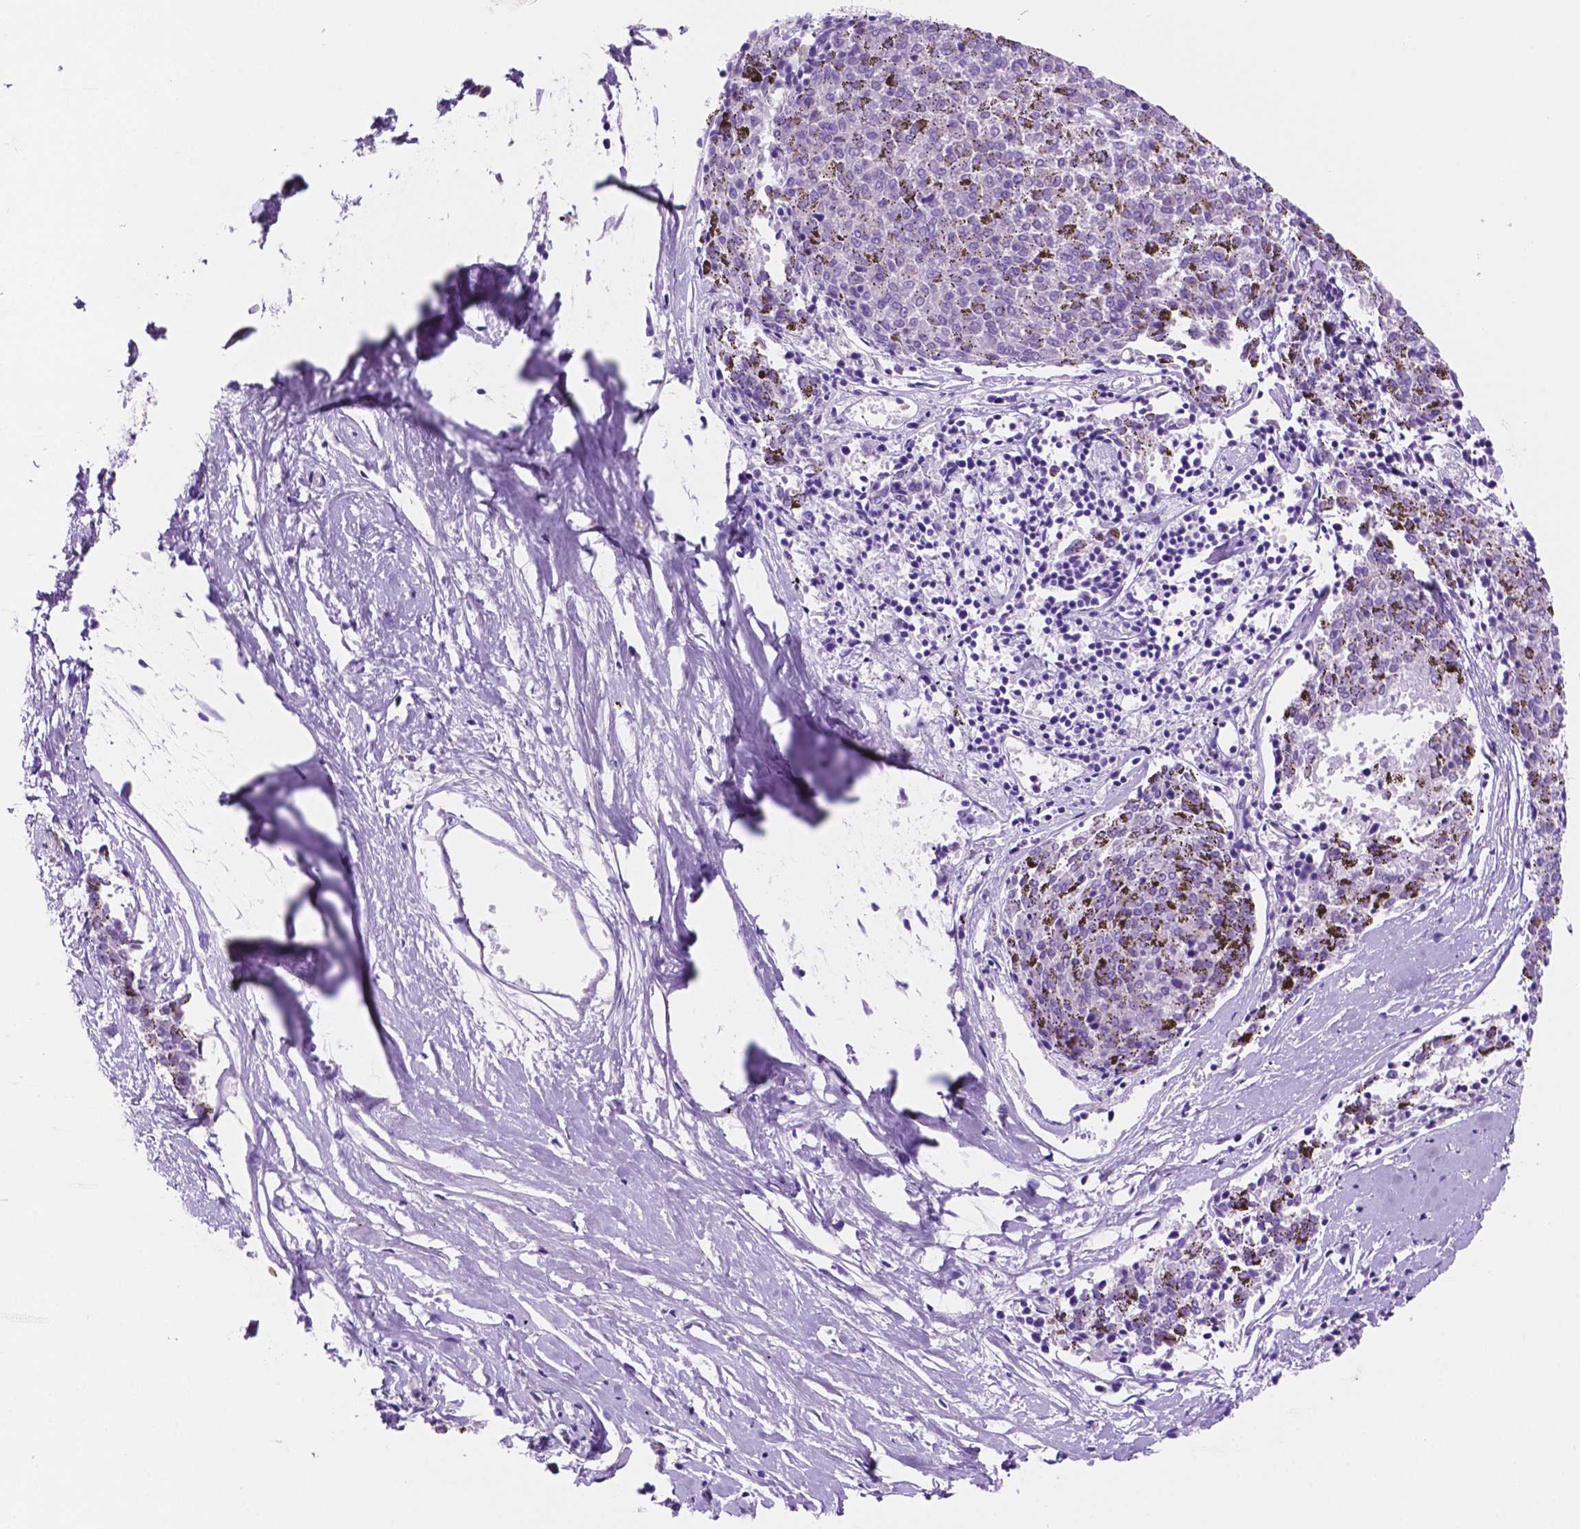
{"staining": {"intensity": "negative", "quantity": "none", "location": "none"}, "tissue": "melanoma", "cell_type": "Tumor cells", "image_type": "cancer", "snomed": [{"axis": "morphology", "description": "Malignant melanoma, NOS"}, {"axis": "topography", "description": "Skin"}], "caption": "The image displays no staining of tumor cells in malignant melanoma.", "gene": "FOXB2", "patient": {"sex": "female", "age": 72}}